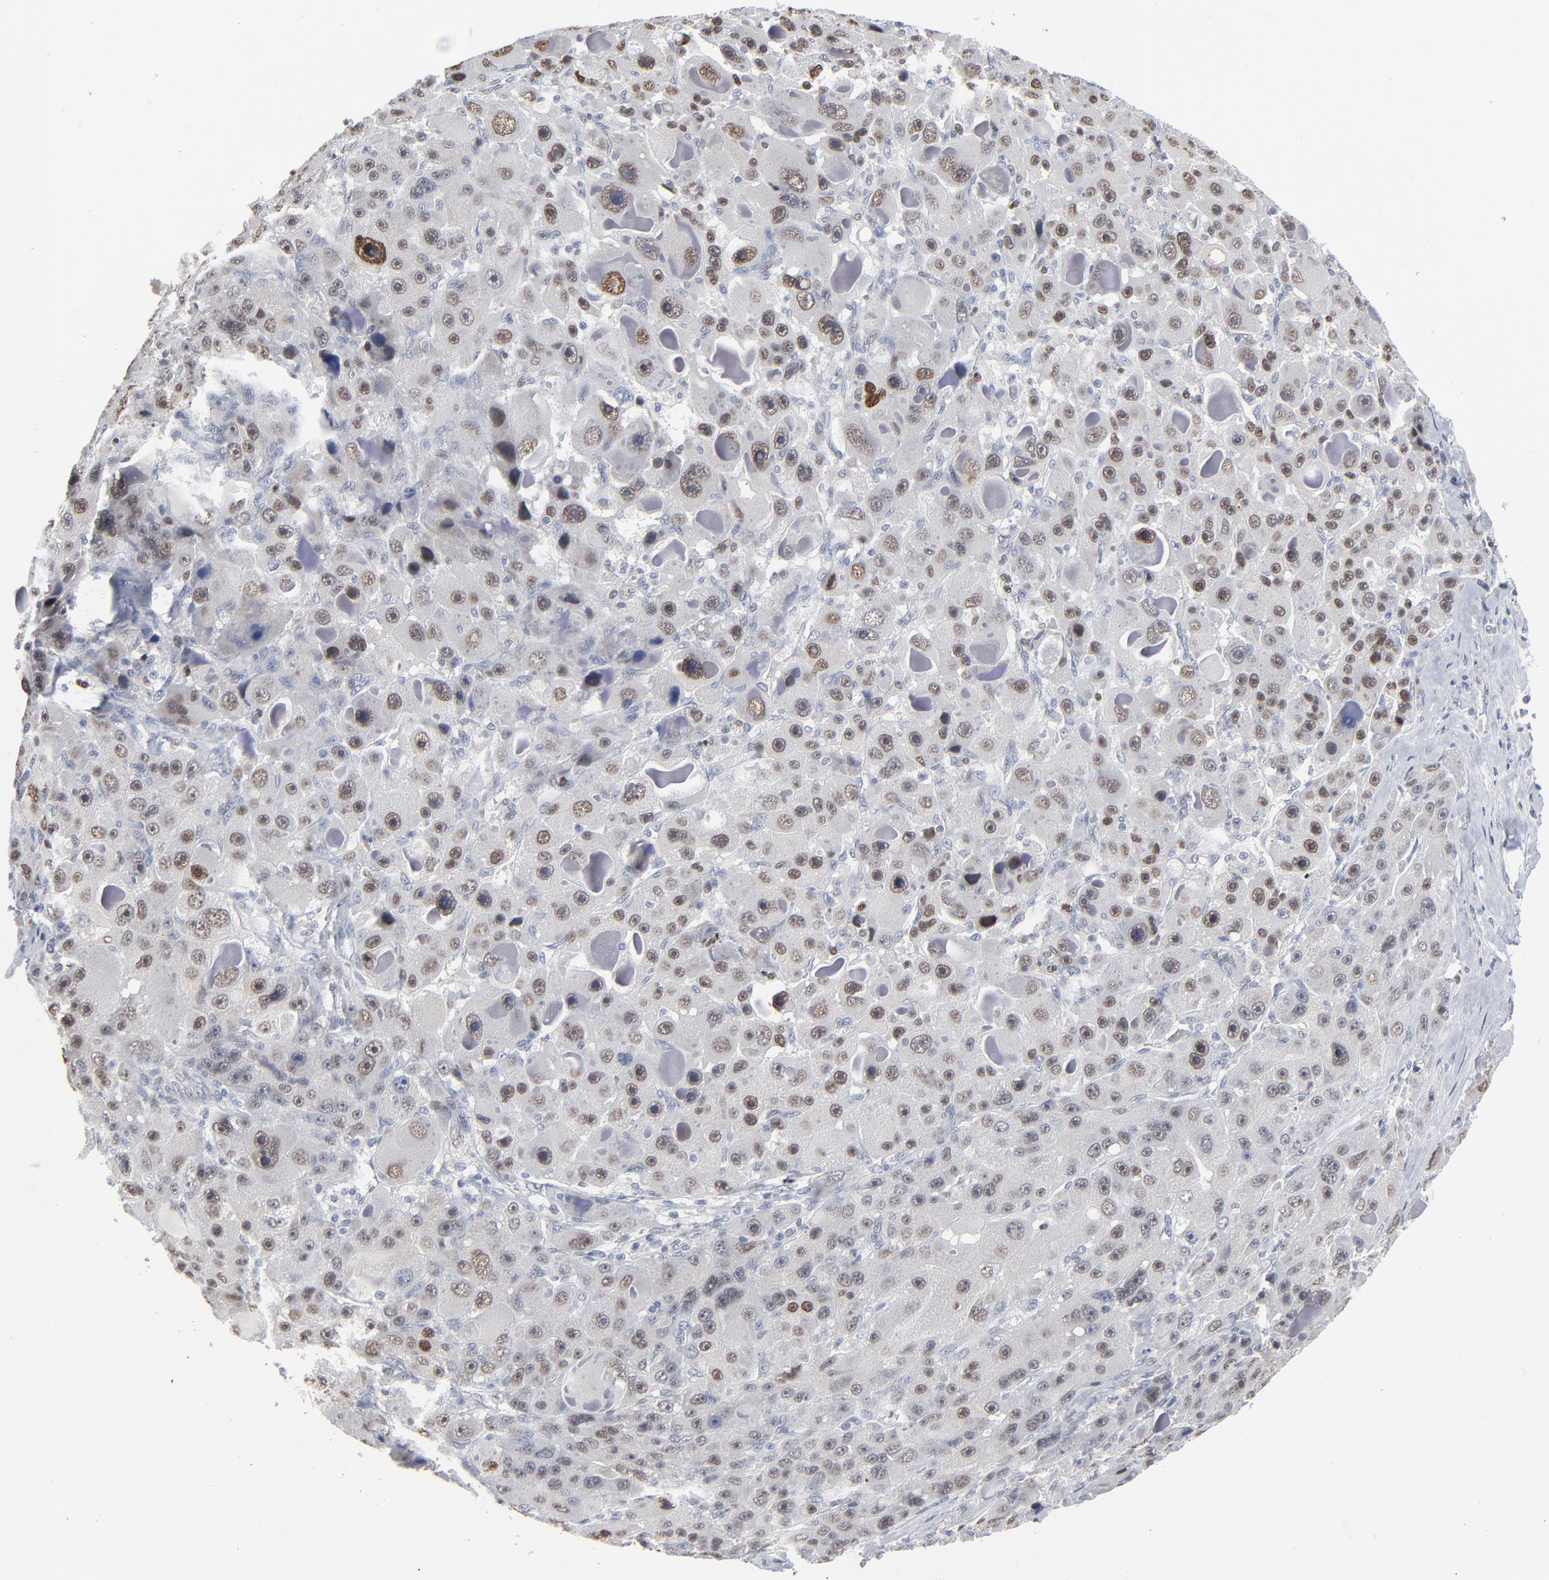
{"staining": {"intensity": "moderate", "quantity": "25%-75%", "location": "nuclear"}, "tissue": "liver cancer", "cell_type": "Tumor cells", "image_type": "cancer", "snomed": [{"axis": "morphology", "description": "Carcinoma, Hepatocellular, NOS"}, {"axis": "topography", "description": "Liver"}], "caption": "Immunohistochemistry histopathology image of hepatocellular carcinoma (liver) stained for a protein (brown), which shows medium levels of moderate nuclear staining in about 25%-75% of tumor cells.", "gene": "FOXN2", "patient": {"sex": "male", "age": 76}}